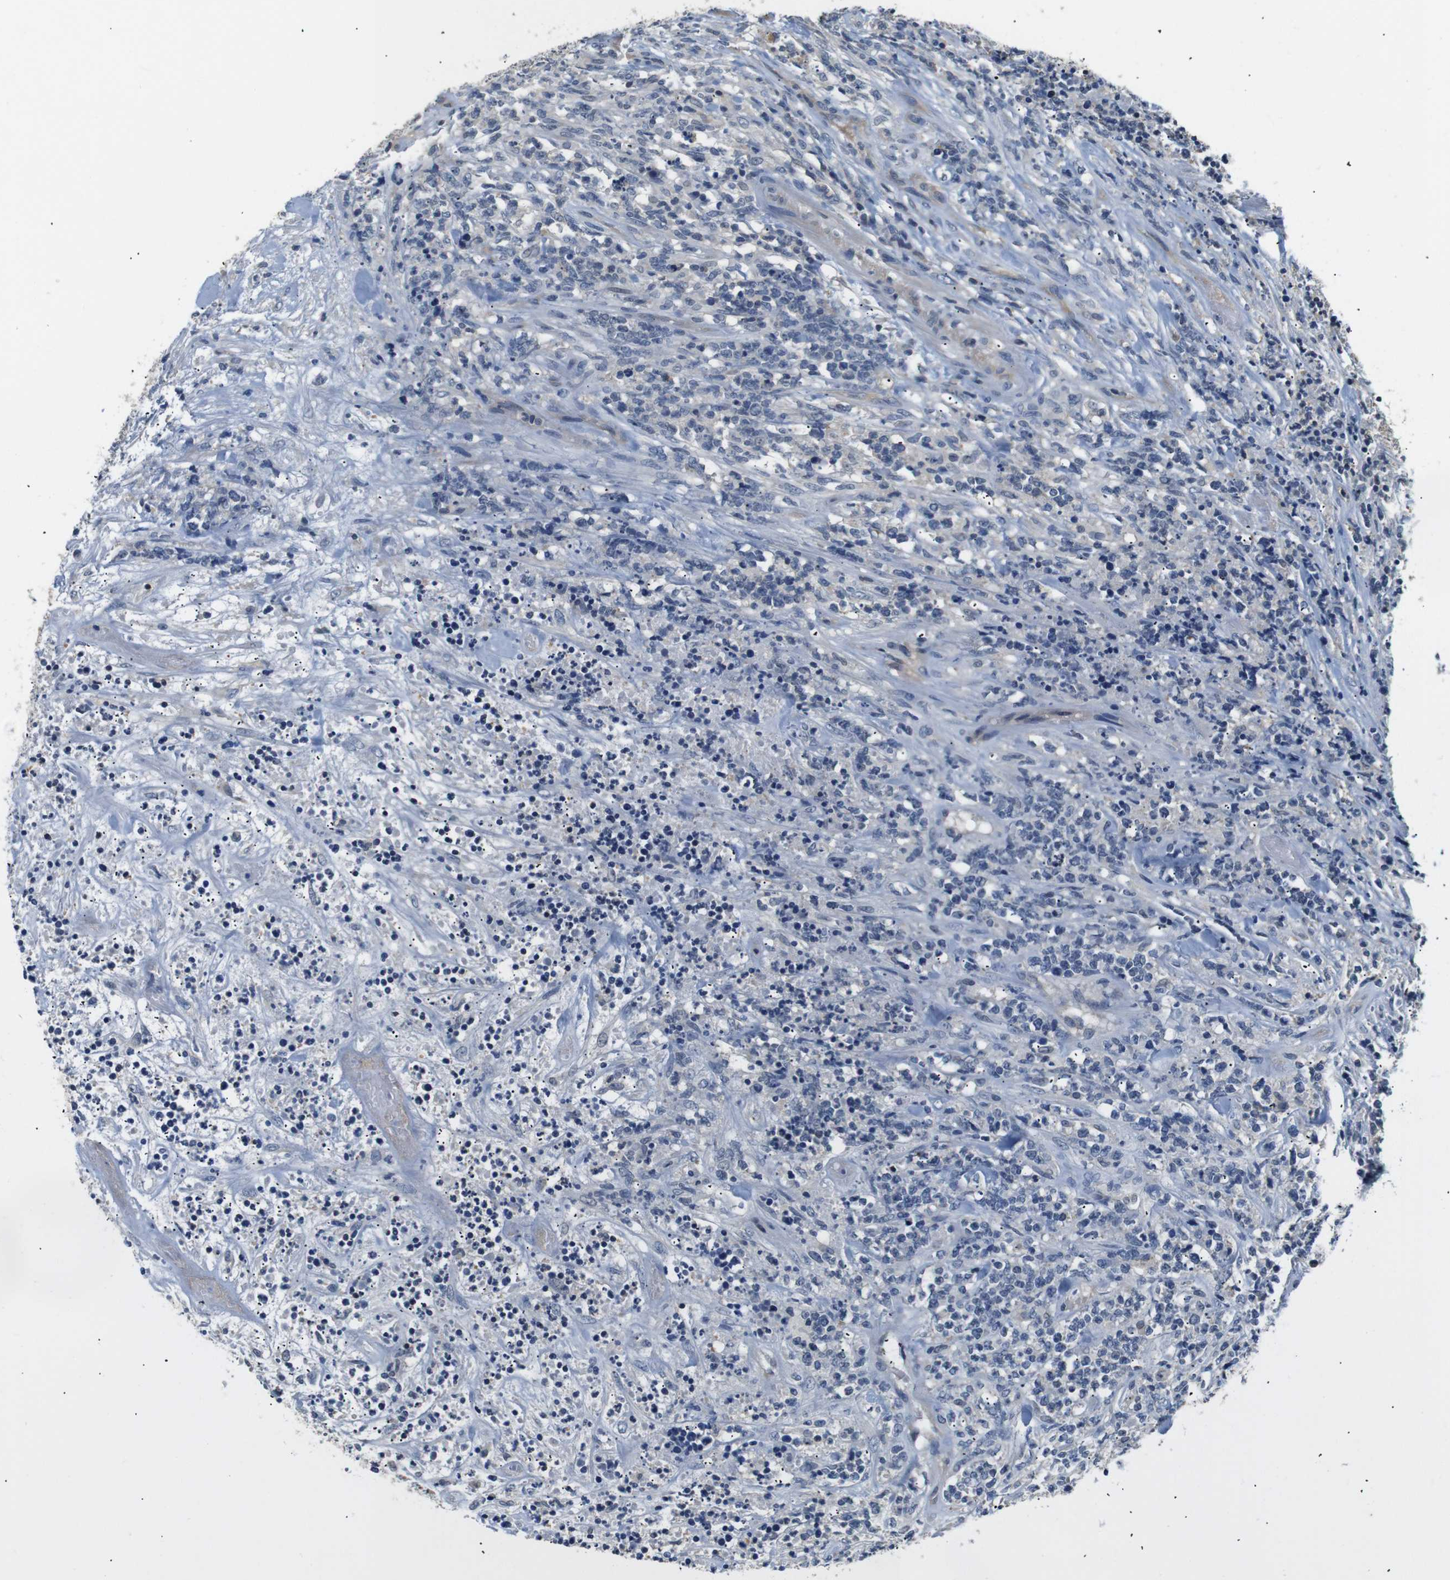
{"staining": {"intensity": "negative", "quantity": "none", "location": "none"}, "tissue": "lymphoma", "cell_type": "Tumor cells", "image_type": "cancer", "snomed": [{"axis": "morphology", "description": "Malignant lymphoma, non-Hodgkin's type, High grade"}, {"axis": "topography", "description": "Soft tissue"}], "caption": "Immunohistochemistry (IHC) image of neoplastic tissue: lymphoma stained with DAB (3,3'-diaminobenzidine) displays no significant protein expression in tumor cells. (Stains: DAB (3,3'-diaminobenzidine) immunohistochemistry (IHC) with hematoxylin counter stain, Microscopy: brightfield microscopy at high magnification).", "gene": "SFN", "patient": {"sex": "male", "age": 18}}